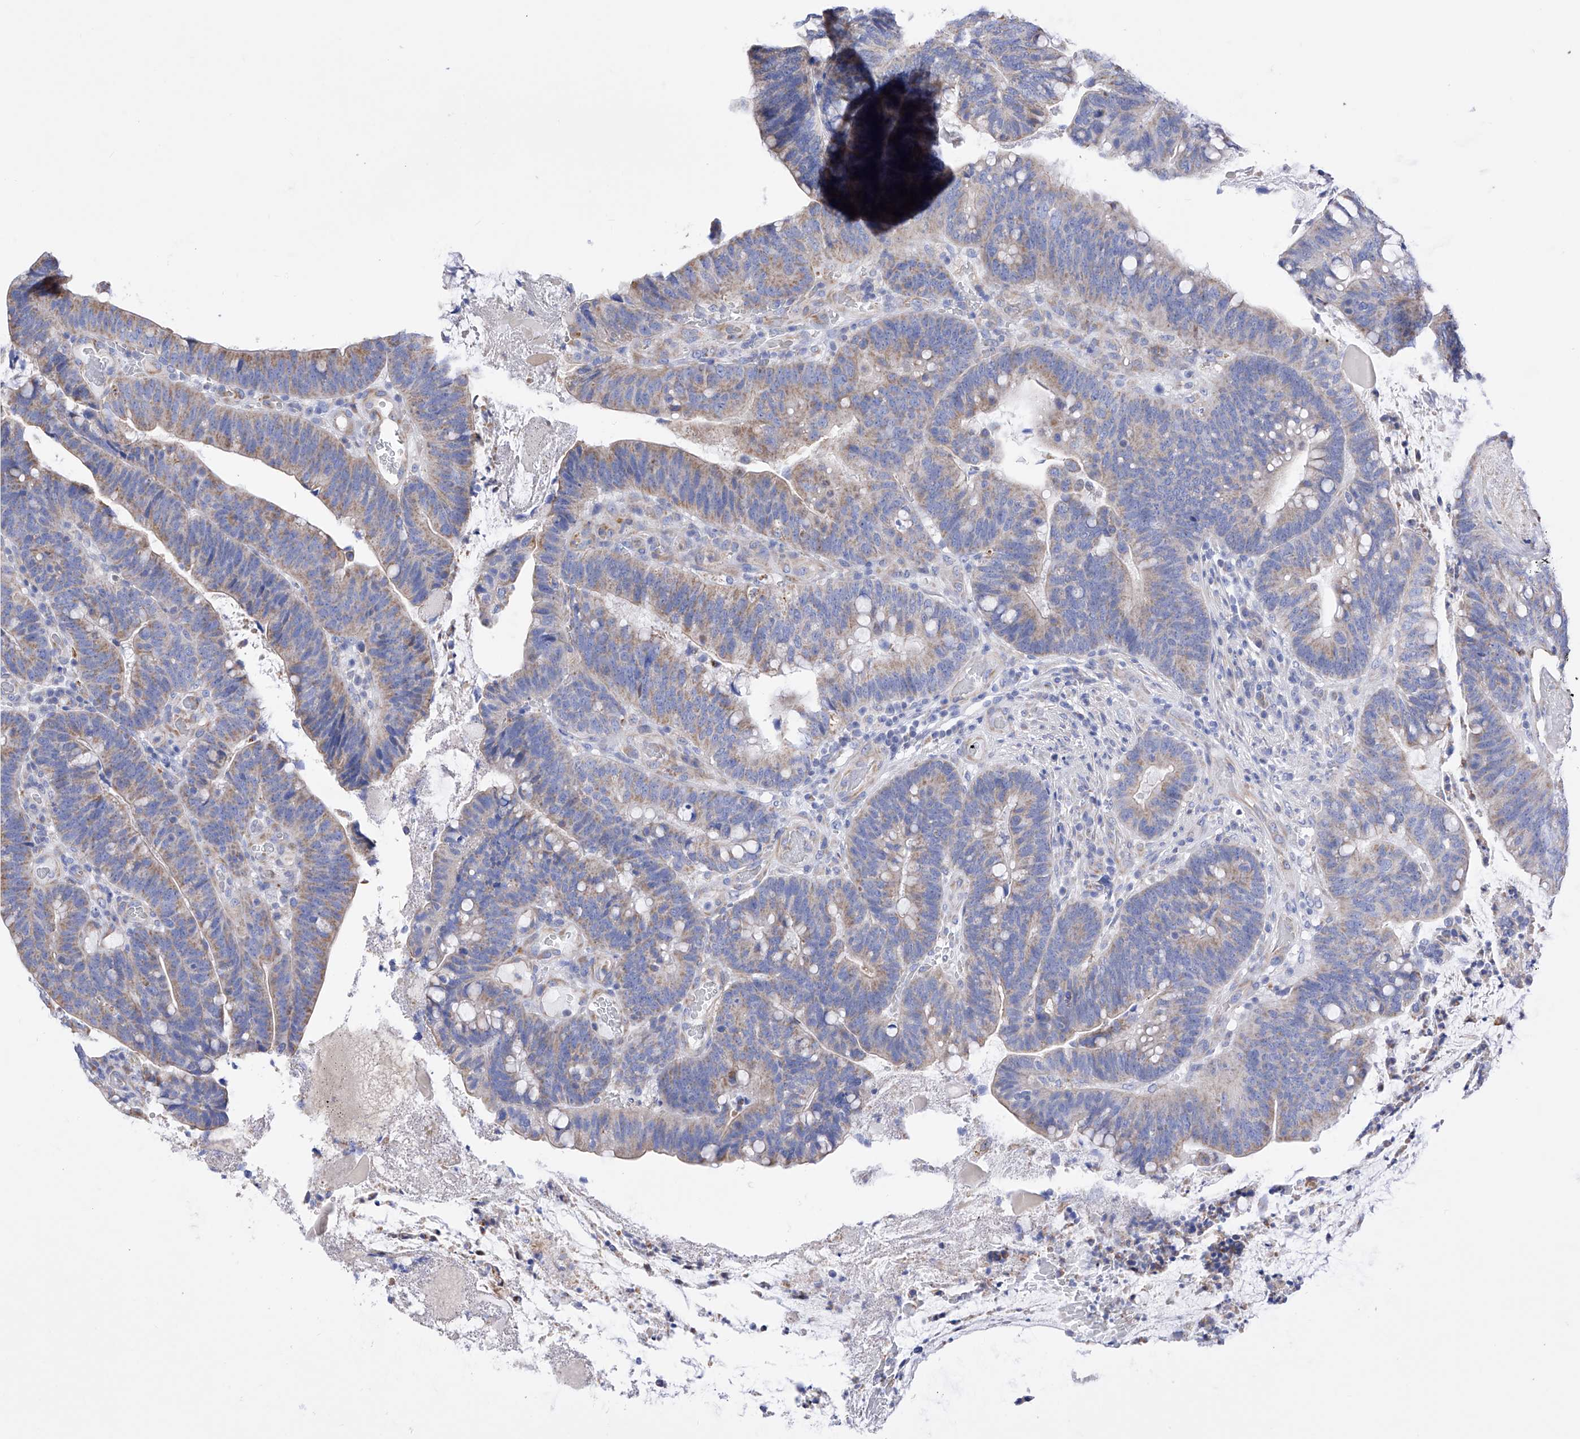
{"staining": {"intensity": "weak", "quantity": ">75%", "location": "cytoplasmic/membranous"}, "tissue": "colorectal cancer", "cell_type": "Tumor cells", "image_type": "cancer", "snomed": [{"axis": "morphology", "description": "Adenocarcinoma, NOS"}, {"axis": "topography", "description": "Colon"}], "caption": "High-power microscopy captured an immunohistochemistry micrograph of colorectal cancer (adenocarcinoma), revealing weak cytoplasmic/membranous expression in about >75% of tumor cells. The protein of interest is shown in brown color, while the nuclei are stained blue.", "gene": "FLG", "patient": {"sex": "female", "age": 66}}